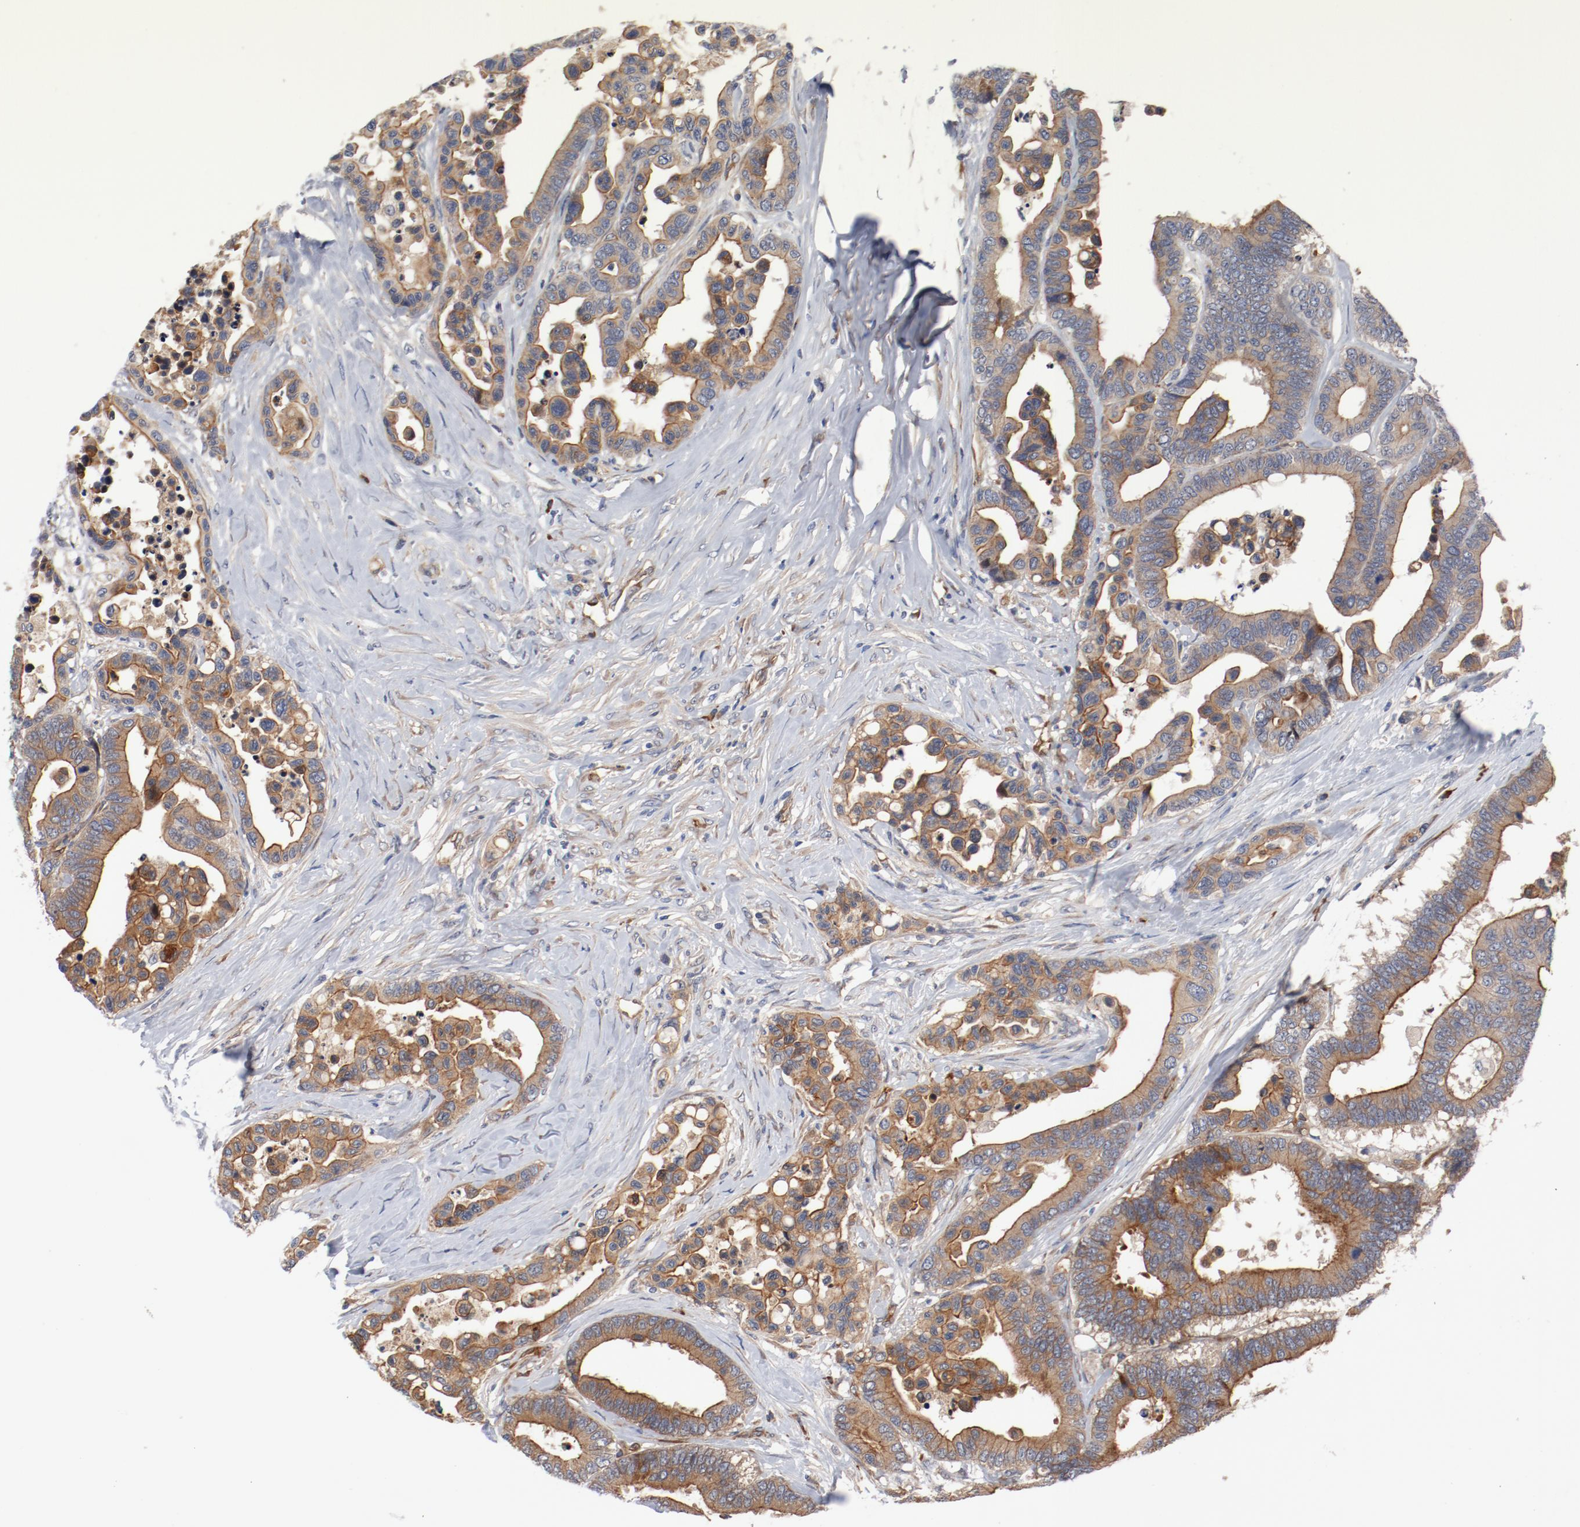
{"staining": {"intensity": "moderate", "quantity": ">75%", "location": "cytoplasmic/membranous"}, "tissue": "colorectal cancer", "cell_type": "Tumor cells", "image_type": "cancer", "snomed": [{"axis": "morphology", "description": "Adenocarcinoma, NOS"}, {"axis": "topography", "description": "Colon"}], "caption": "Moderate cytoplasmic/membranous protein expression is seen in about >75% of tumor cells in adenocarcinoma (colorectal).", "gene": "PITPNM2", "patient": {"sex": "male", "age": 82}}